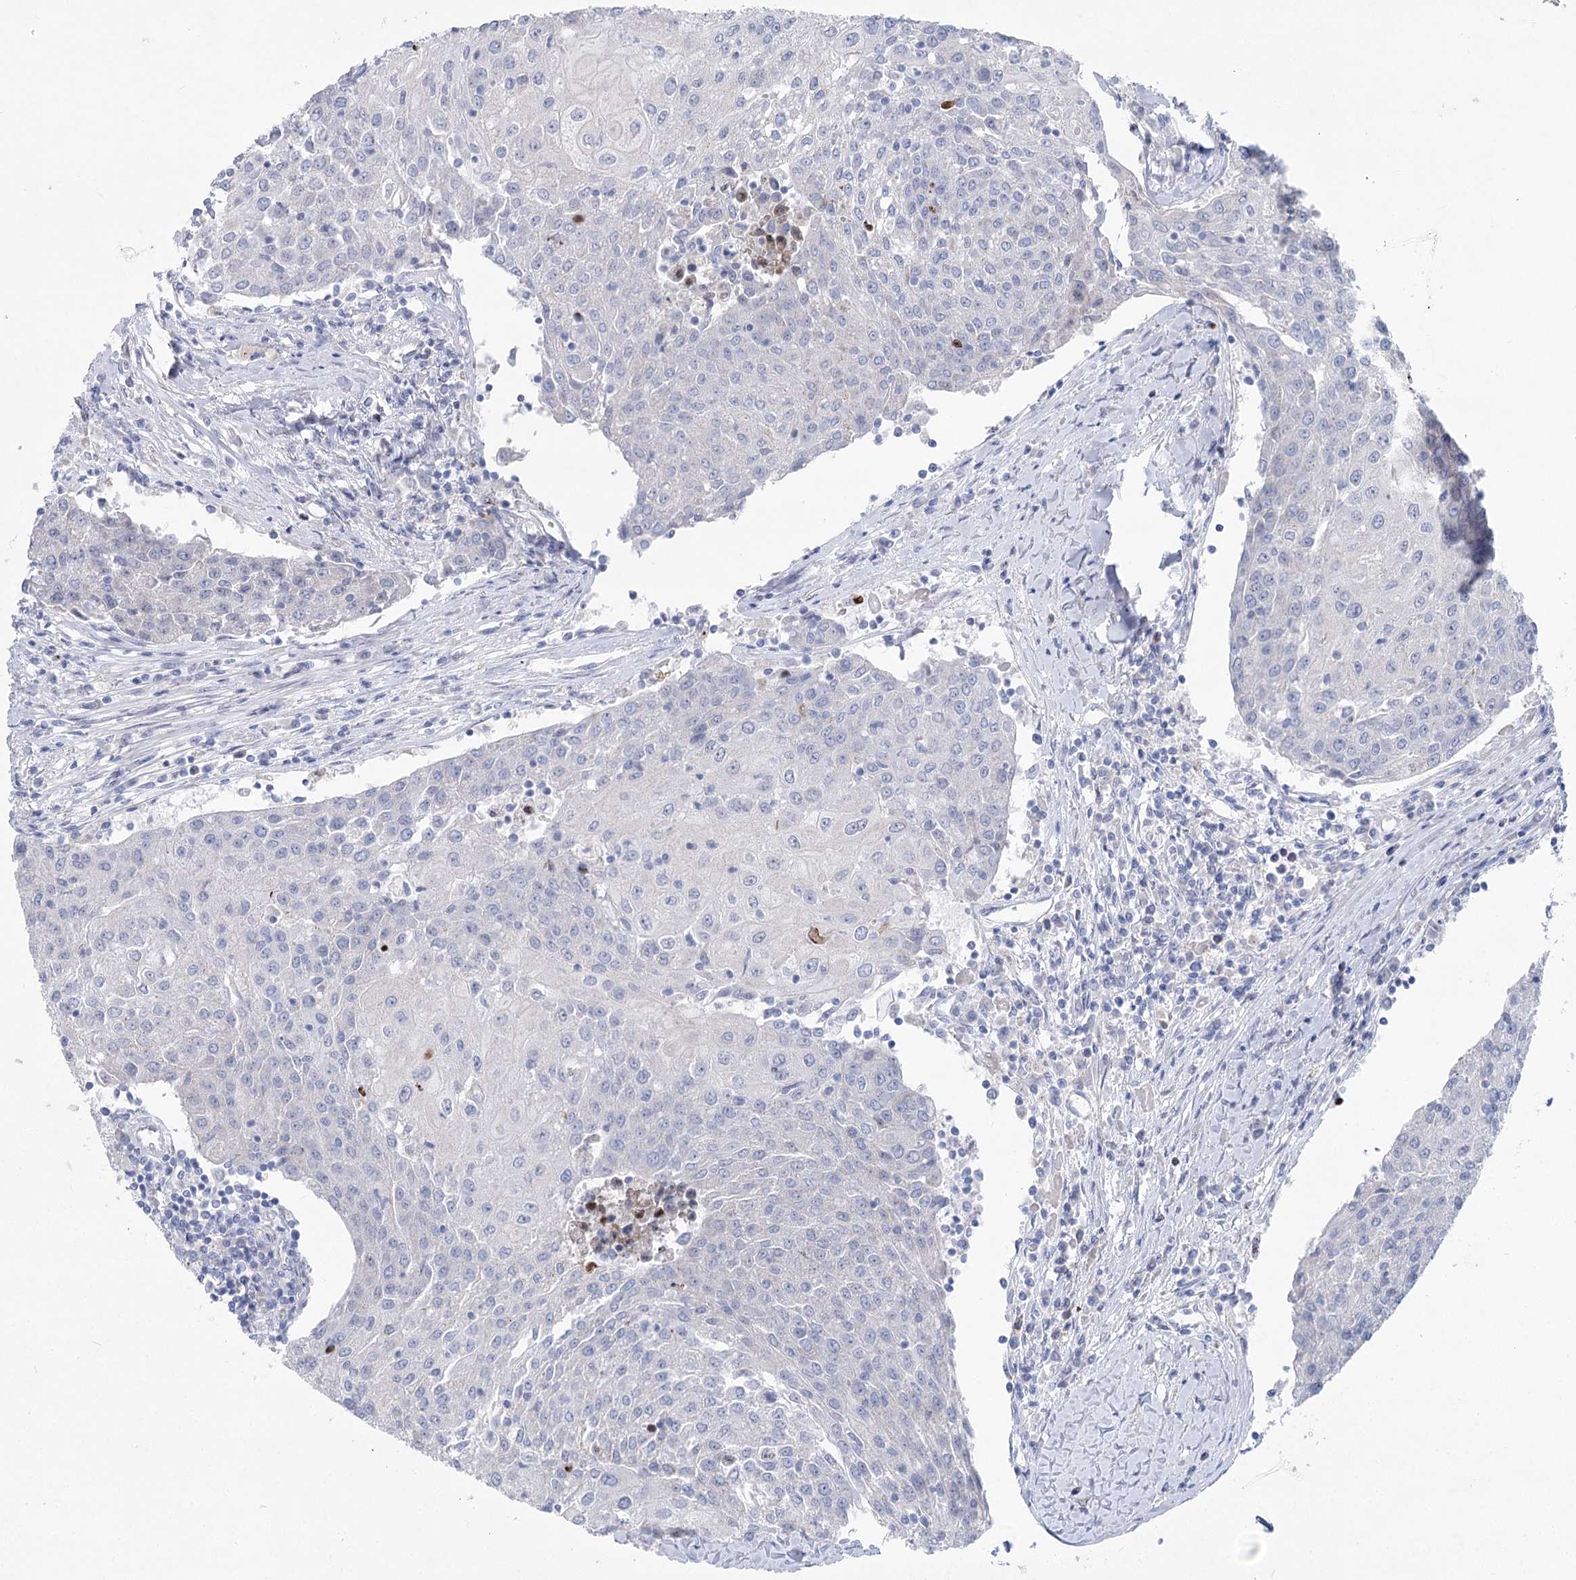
{"staining": {"intensity": "negative", "quantity": "none", "location": "none"}, "tissue": "urothelial cancer", "cell_type": "Tumor cells", "image_type": "cancer", "snomed": [{"axis": "morphology", "description": "Urothelial carcinoma, High grade"}, {"axis": "topography", "description": "Urinary bladder"}], "caption": "This is a histopathology image of IHC staining of high-grade urothelial carcinoma, which shows no staining in tumor cells.", "gene": "WDR74", "patient": {"sex": "female", "age": 85}}